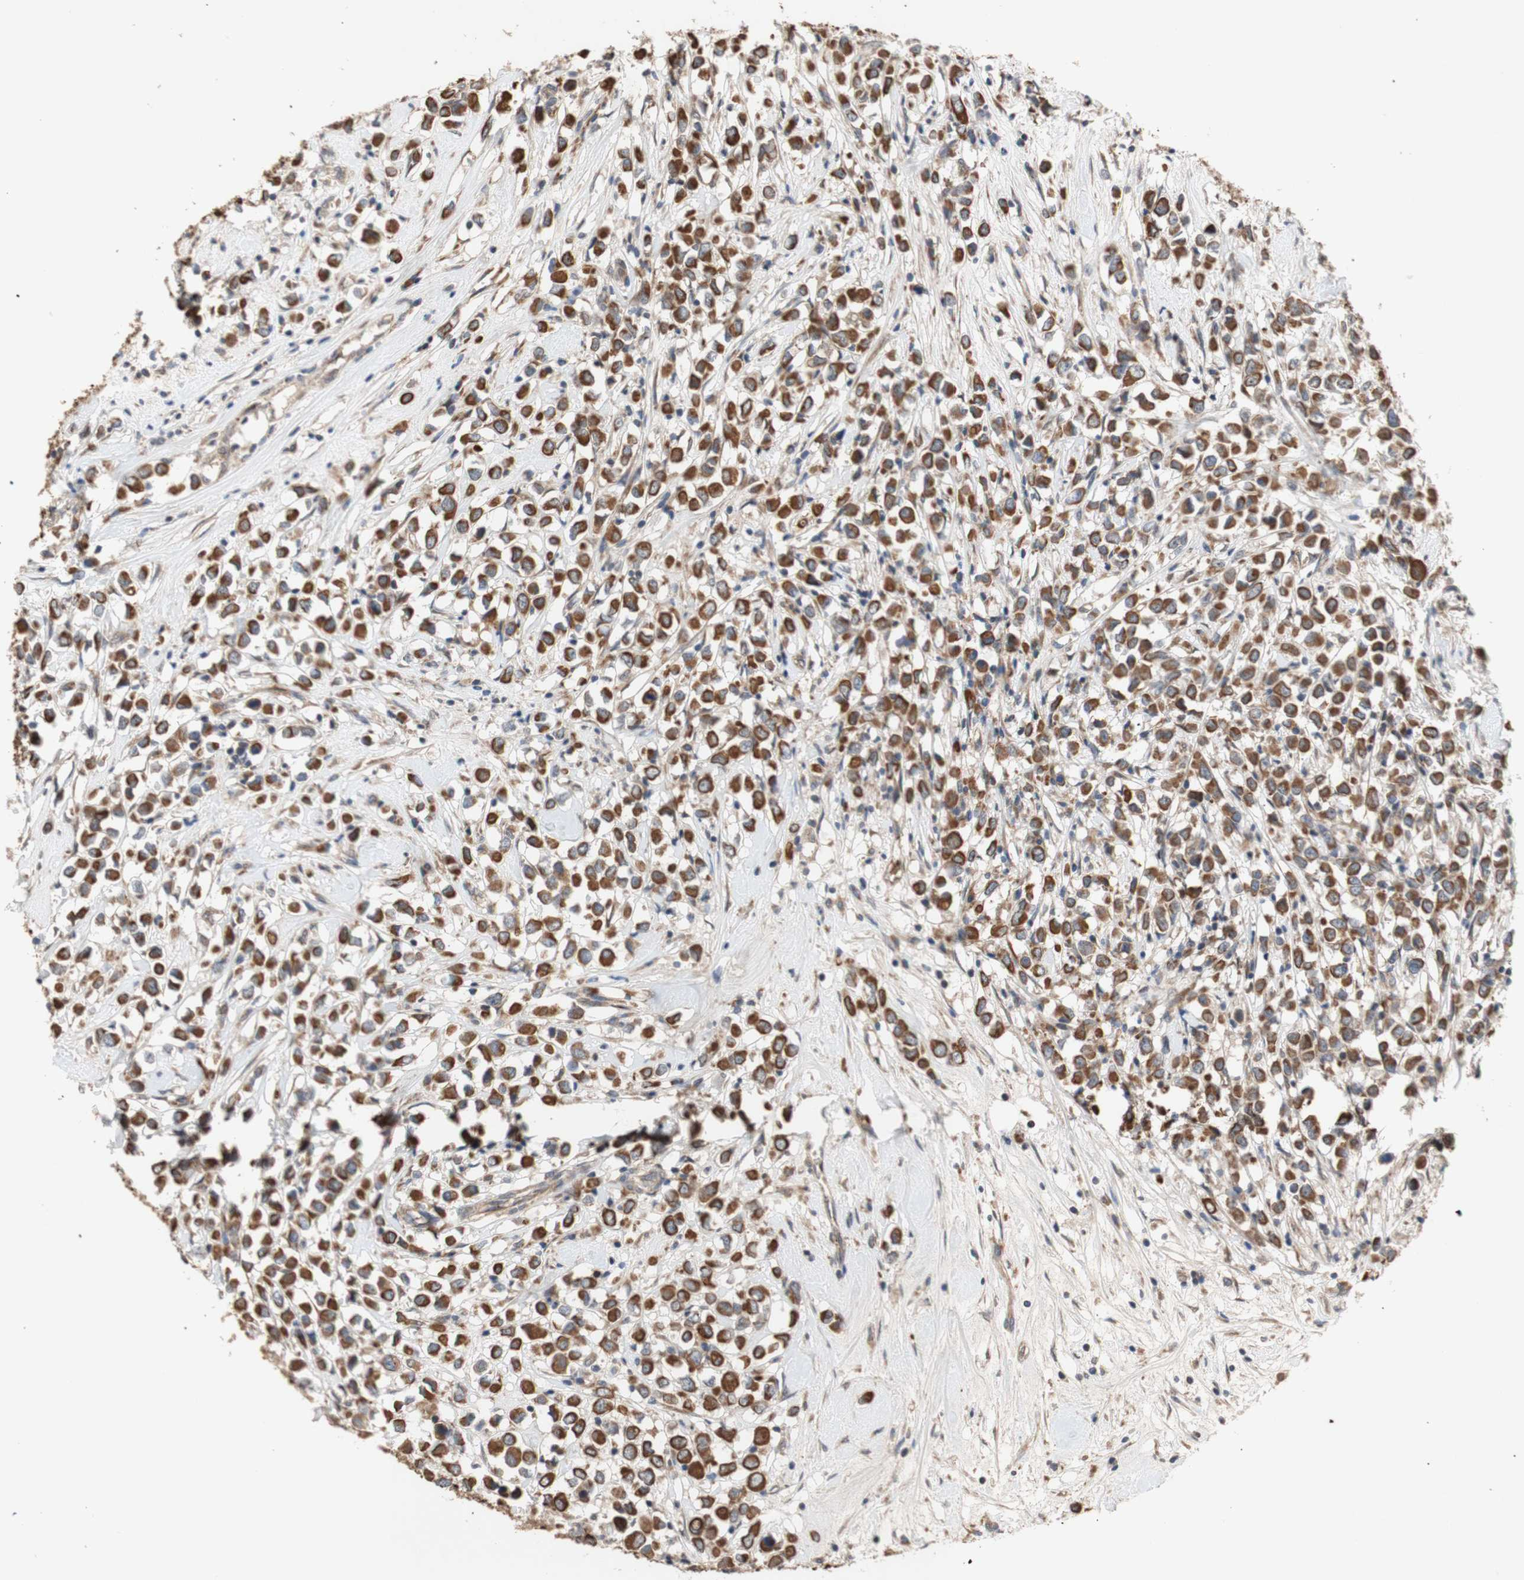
{"staining": {"intensity": "strong", "quantity": ">75%", "location": "cytoplasmic/membranous"}, "tissue": "breast cancer", "cell_type": "Tumor cells", "image_type": "cancer", "snomed": [{"axis": "morphology", "description": "Duct carcinoma"}, {"axis": "topography", "description": "Breast"}], "caption": "Immunohistochemistry histopathology image of breast intraductal carcinoma stained for a protein (brown), which displays high levels of strong cytoplasmic/membranous positivity in about >75% of tumor cells.", "gene": "PKN1", "patient": {"sex": "female", "age": 61}}